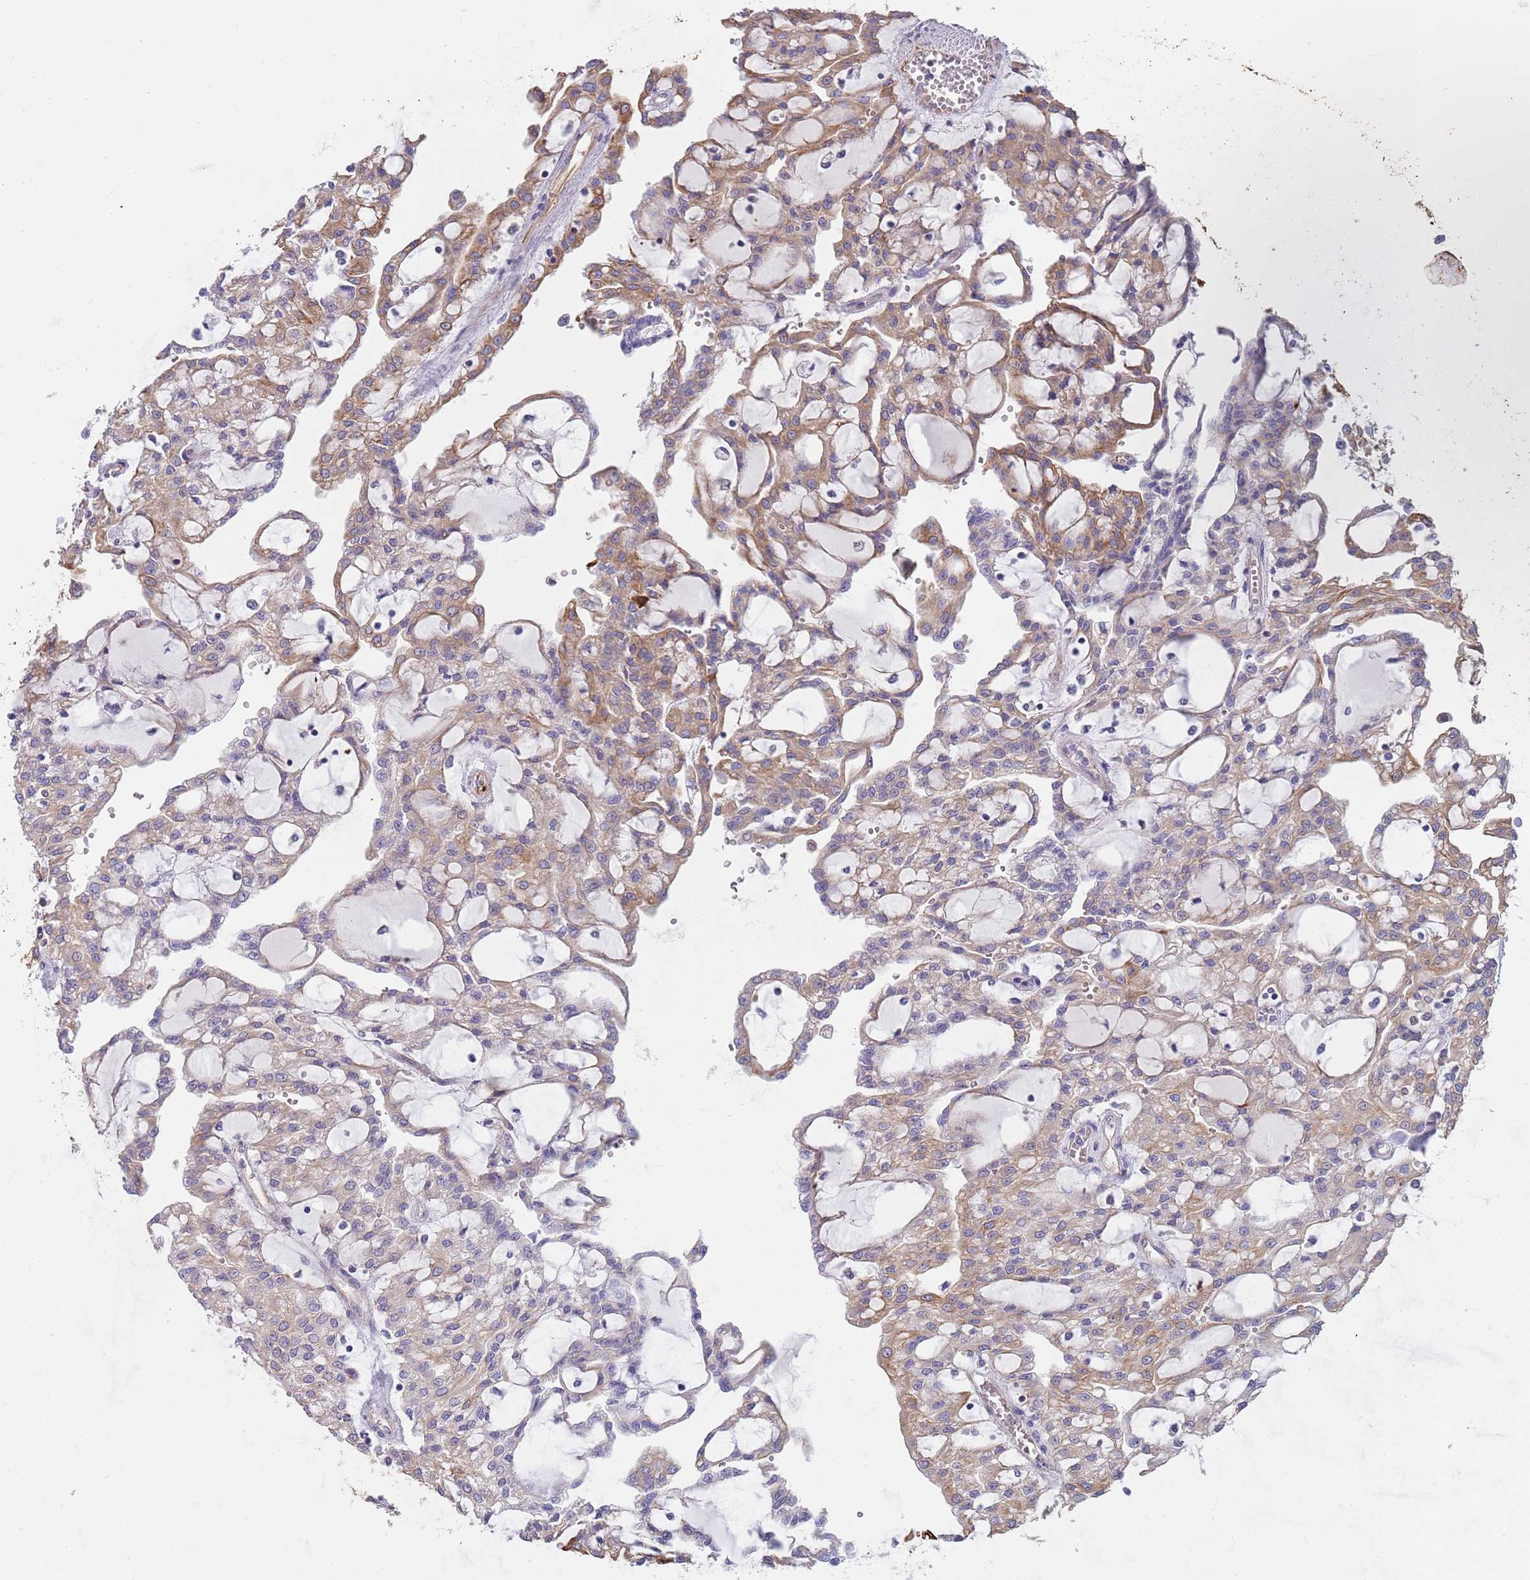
{"staining": {"intensity": "moderate", "quantity": "<25%", "location": "cytoplasmic/membranous"}, "tissue": "renal cancer", "cell_type": "Tumor cells", "image_type": "cancer", "snomed": [{"axis": "morphology", "description": "Adenocarcinoma, NOS"}, {"axis": "topography", "description": "Kidney"}], "caption": "The photomicrograph reveals staining of renal cancer, revealing moderate cytoplasmic/membranous protein staining (brown color) within tumor cells.", "gene": "MOGAT1", "patient": {"sex": "male", "age": 63}}